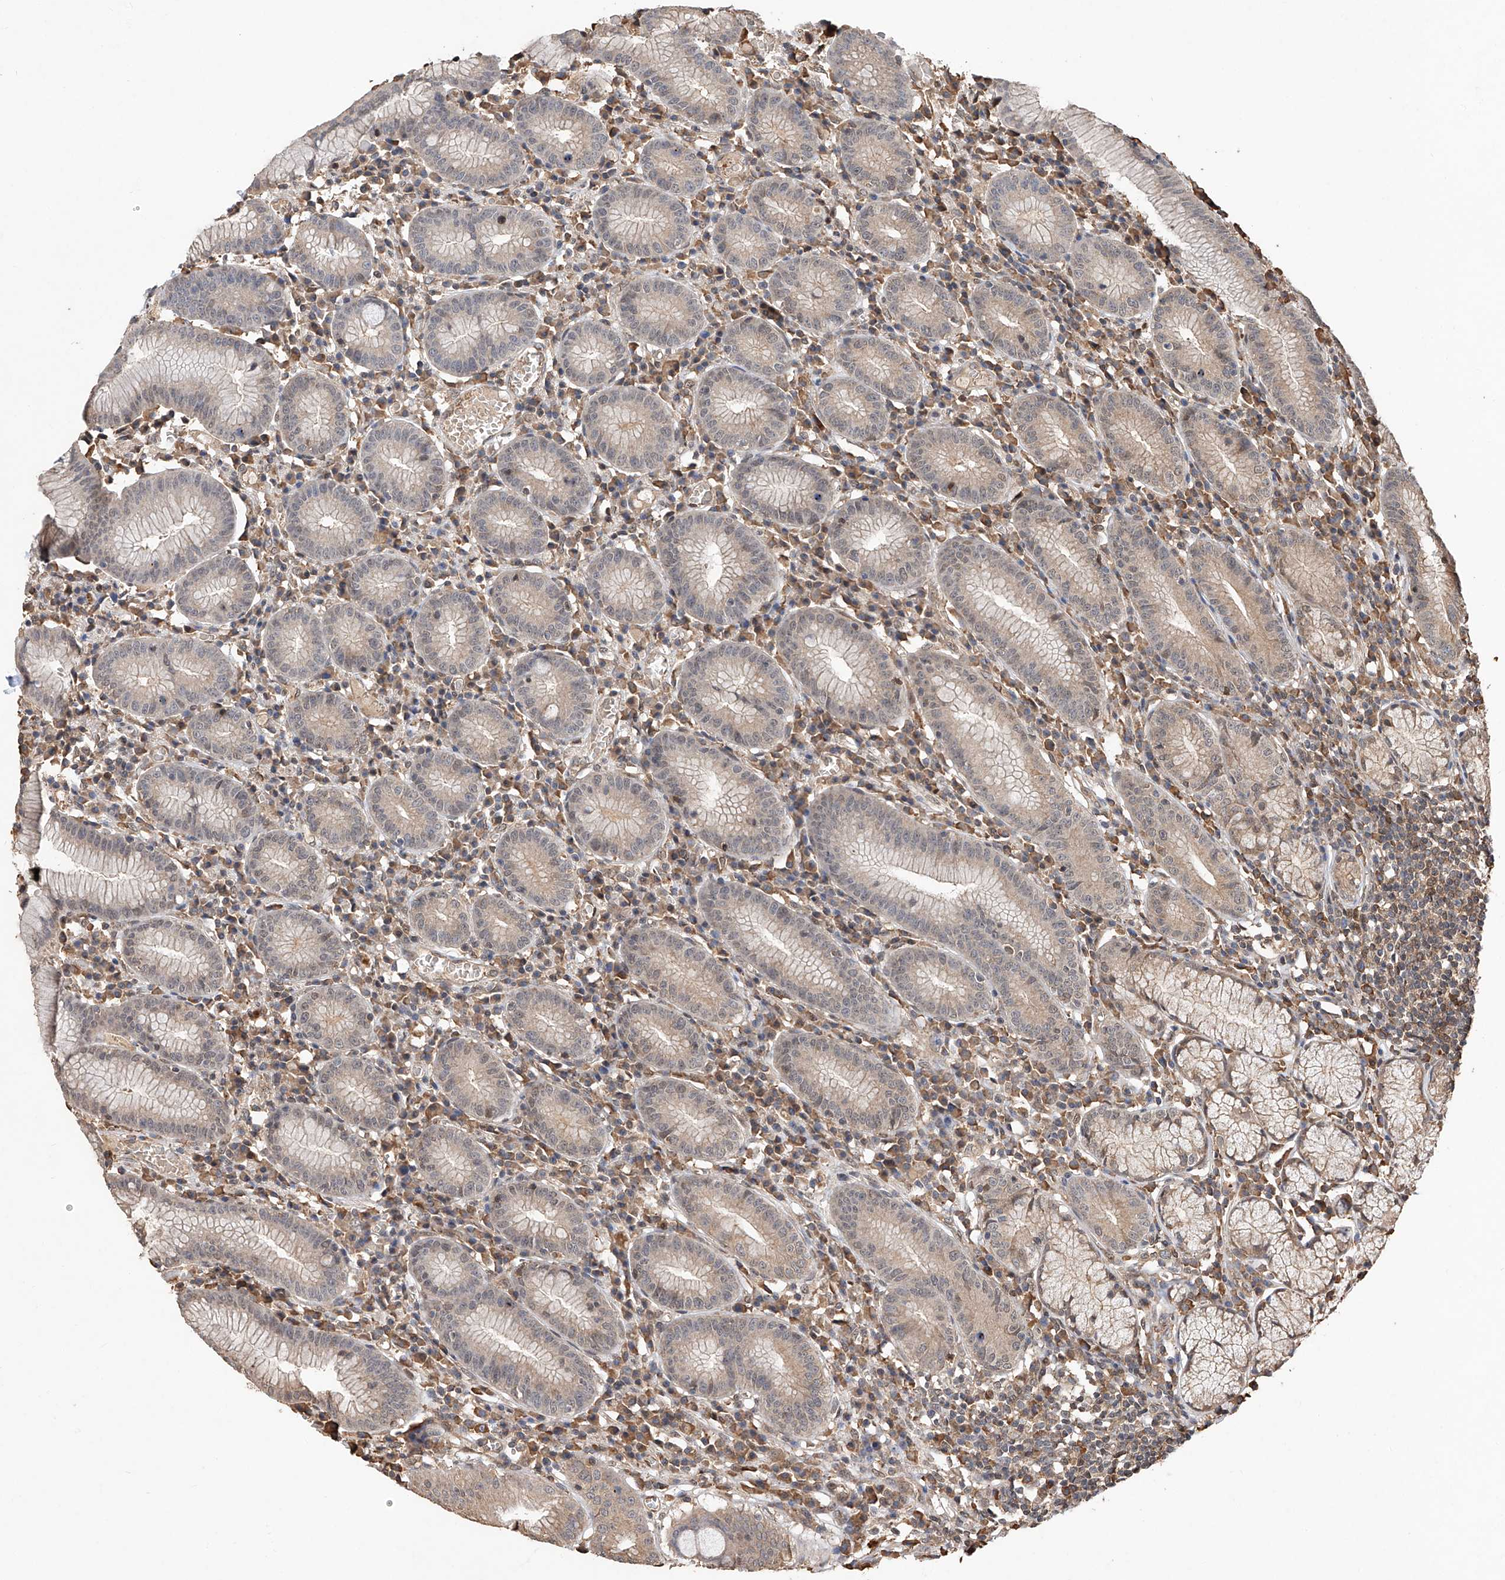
{"staining": {"intensity": "weak", "quantity": ">75%", "location": "cytoplasmic/membranous,nuclear"}, "tissue": "stomach", "cell_type": "Glandular cells", "image_type": "normal", "snomed": [{"axis": "morphology", "description": "Normal tissue, NOS"}, {"axis": "topography", "description": "Stomach"}], "caption": "Protein expression analysis of benign stomach shows weak cytoplasmic/membranous,nuclear expression in about >75% of glandular cells. Immunohistochemistry (ihc) stains the protein in brown and the nuclei are stained blue.", "gene": "RILPL2", "patient": {"sex": "male", "age": 55}}